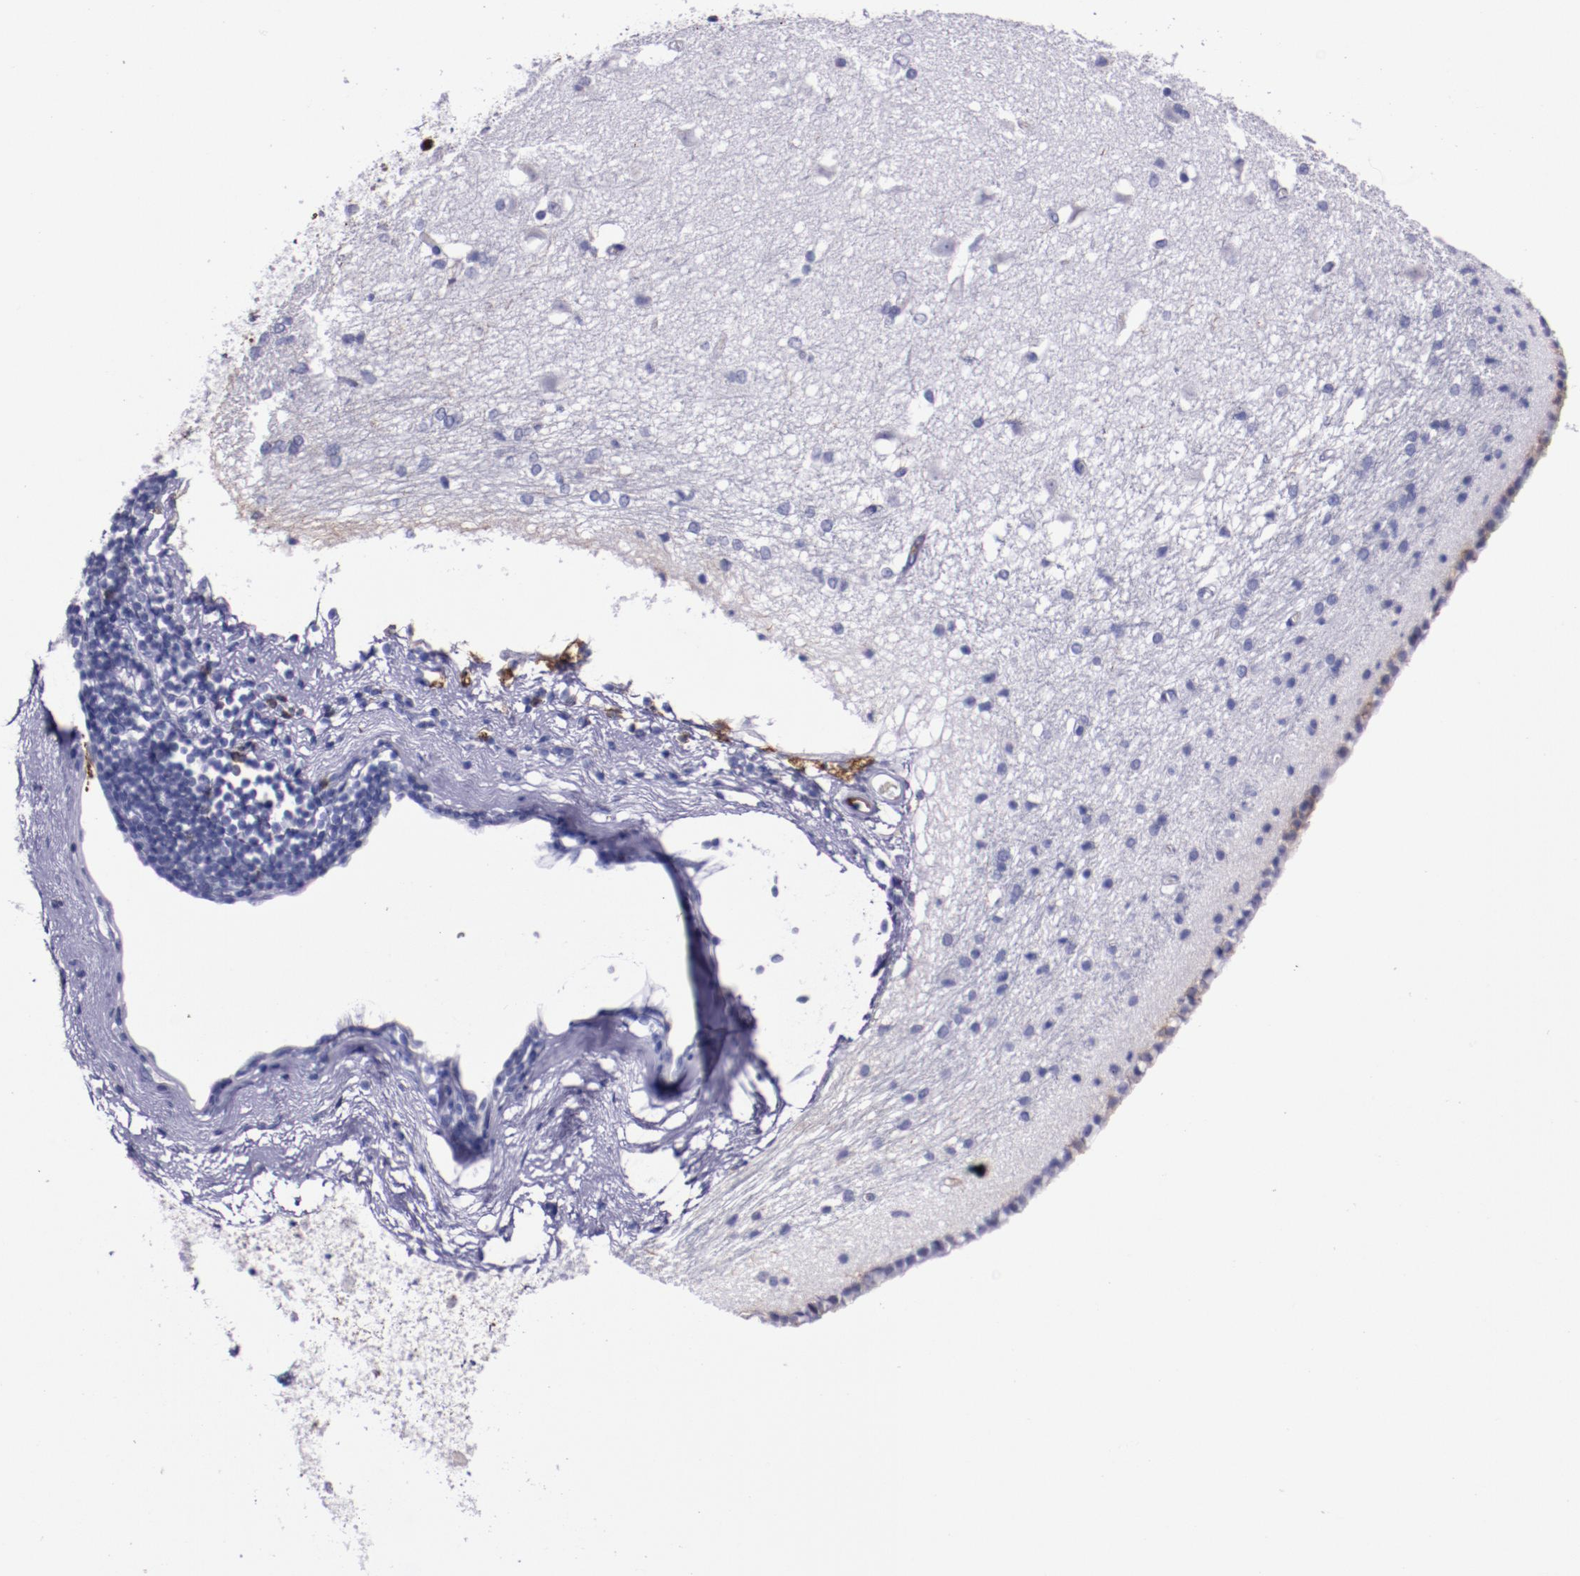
{"staining": {"intensity": "negative", "quantity": "none", "location": "none"}, "tissue": "caudate", "cell_type": "Glial cells", "image_type": "normal", "snomed": [{"axis": "morphology", "description": "Normal tissue, NOS"}, {"axis": "topography", "description": "Lateral ventricle wall"}], "caption": "Immunohistochemistry (IHC) micrograph of normal human caudate stained for a protein (brown), which demonstrates no staining in glial cells.", "gene": "APOH", "patient": {"sex": "female", "age": 19}}